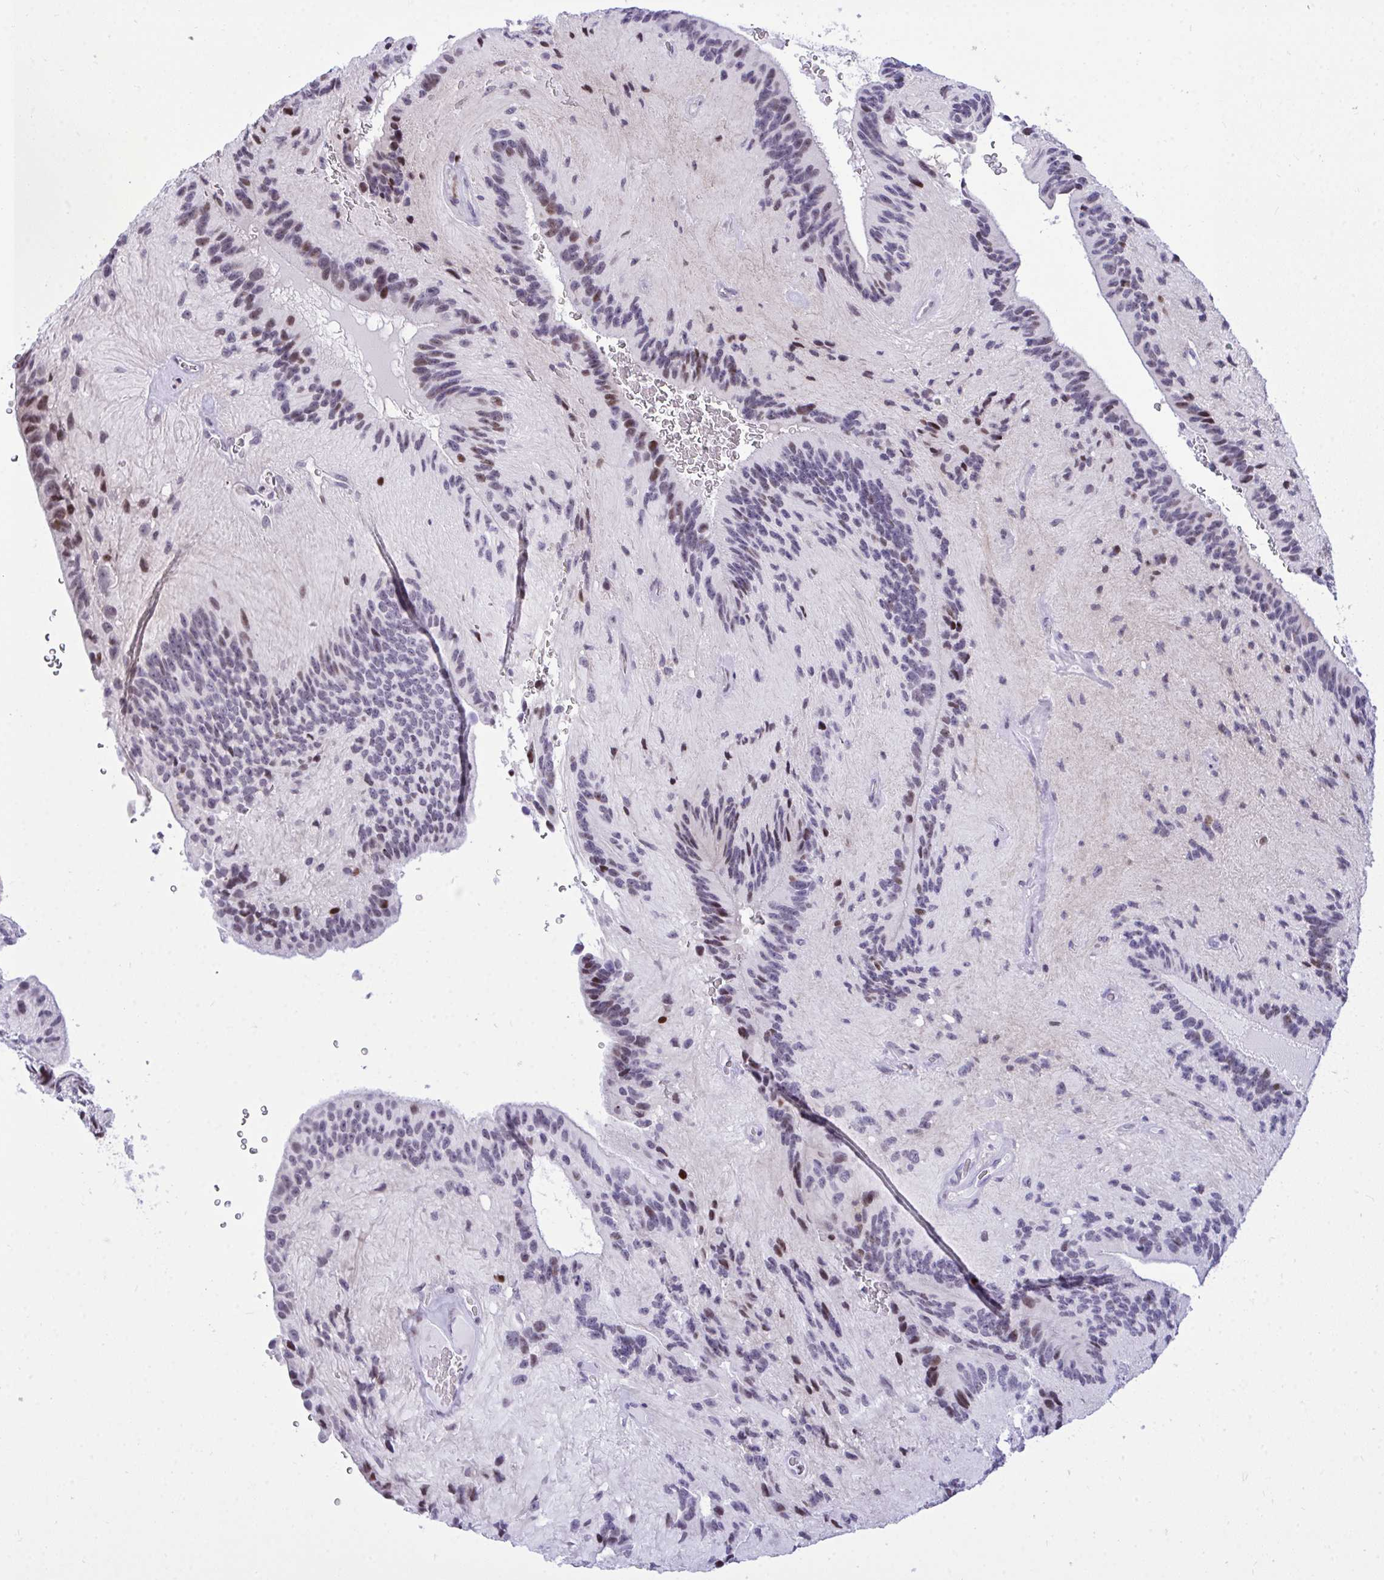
{"staining": {"intensity": "strong", "quantity": "<25%", "location": "nuclear"}, "tissue": "glioma", "cell_type": "Tumor cells", "image_type": "cancer", "snomed": [{"axis": "morphology", "description": "Glioma, malignant, Low grade"}, {"axis": "topography", "description": "Brain"}], "caption": "Strong nuclear staining is seen in approximately <25% of tumor cells in glioma.", "gene": "C1QL2", "patient": {"sex": "male", "age": 31}}